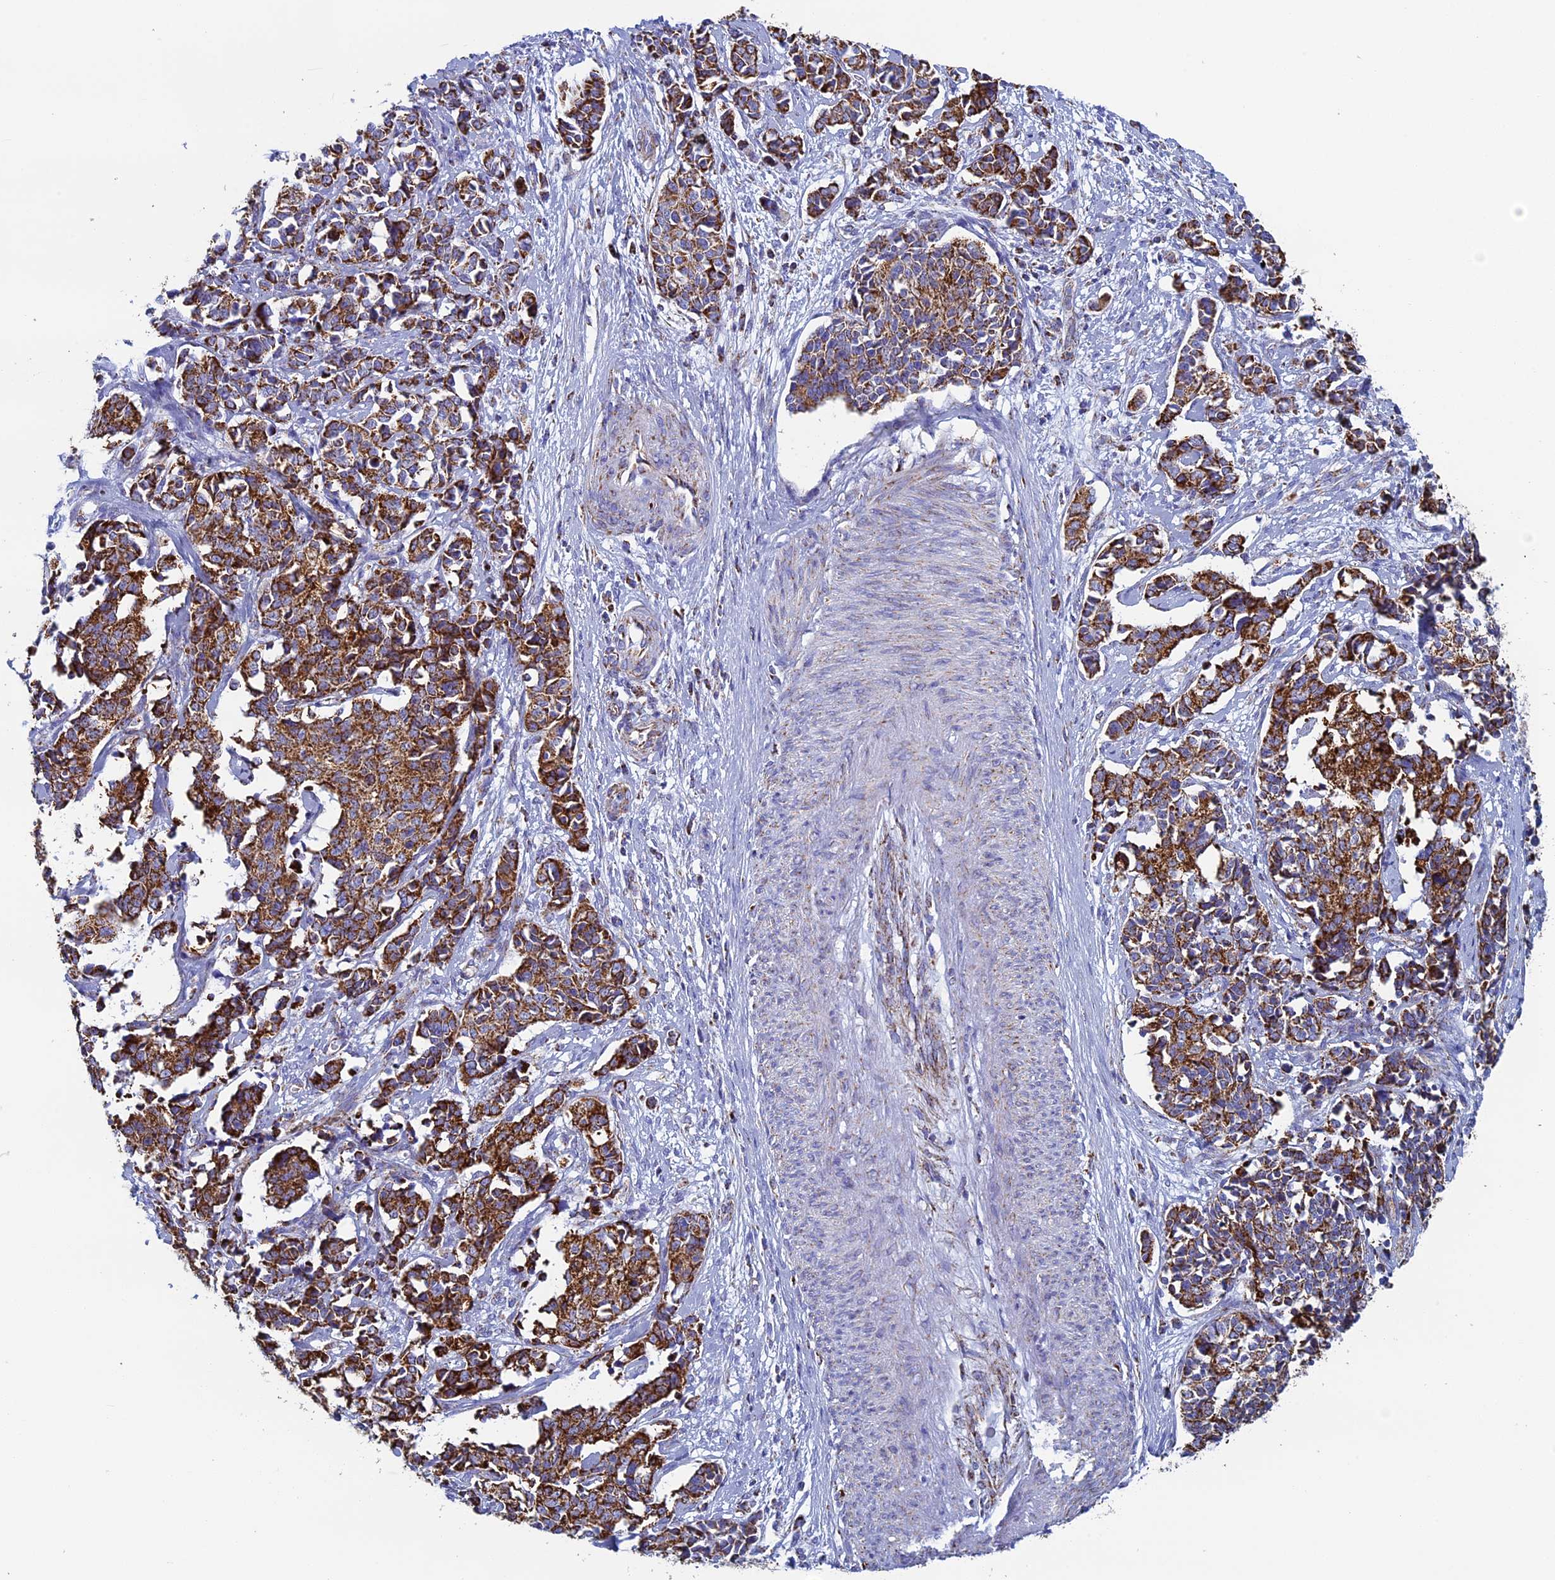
{"staining": {"intensity": "strong", "quantity": ">75%", "location": "cytoplasmic/membranous"}, "tissue": "cervical cancer", "cell_type": "Tumor cells", "image_type": "cancer", "snomed": [{"axis": "morphology", "description": "Normal tissue, NOS"}, {"axis": "morphology", "description": "Squamous cell carcinoma, NOS"}, {"axis": "topography", "description": "Cervix"}], "caption": "IHC image of neoplastic tissue: squamous cell carcinoma (cervical) stained using immunohistochemistry reveals high levels of strong protein expression localized specifically in the cytoplasmic/membranous of tumor cells, appearing as a cytoplasmic/membranous brown color.", "gene": "UQCRFS1", "patient": {"sex": "female", "age": 35}}